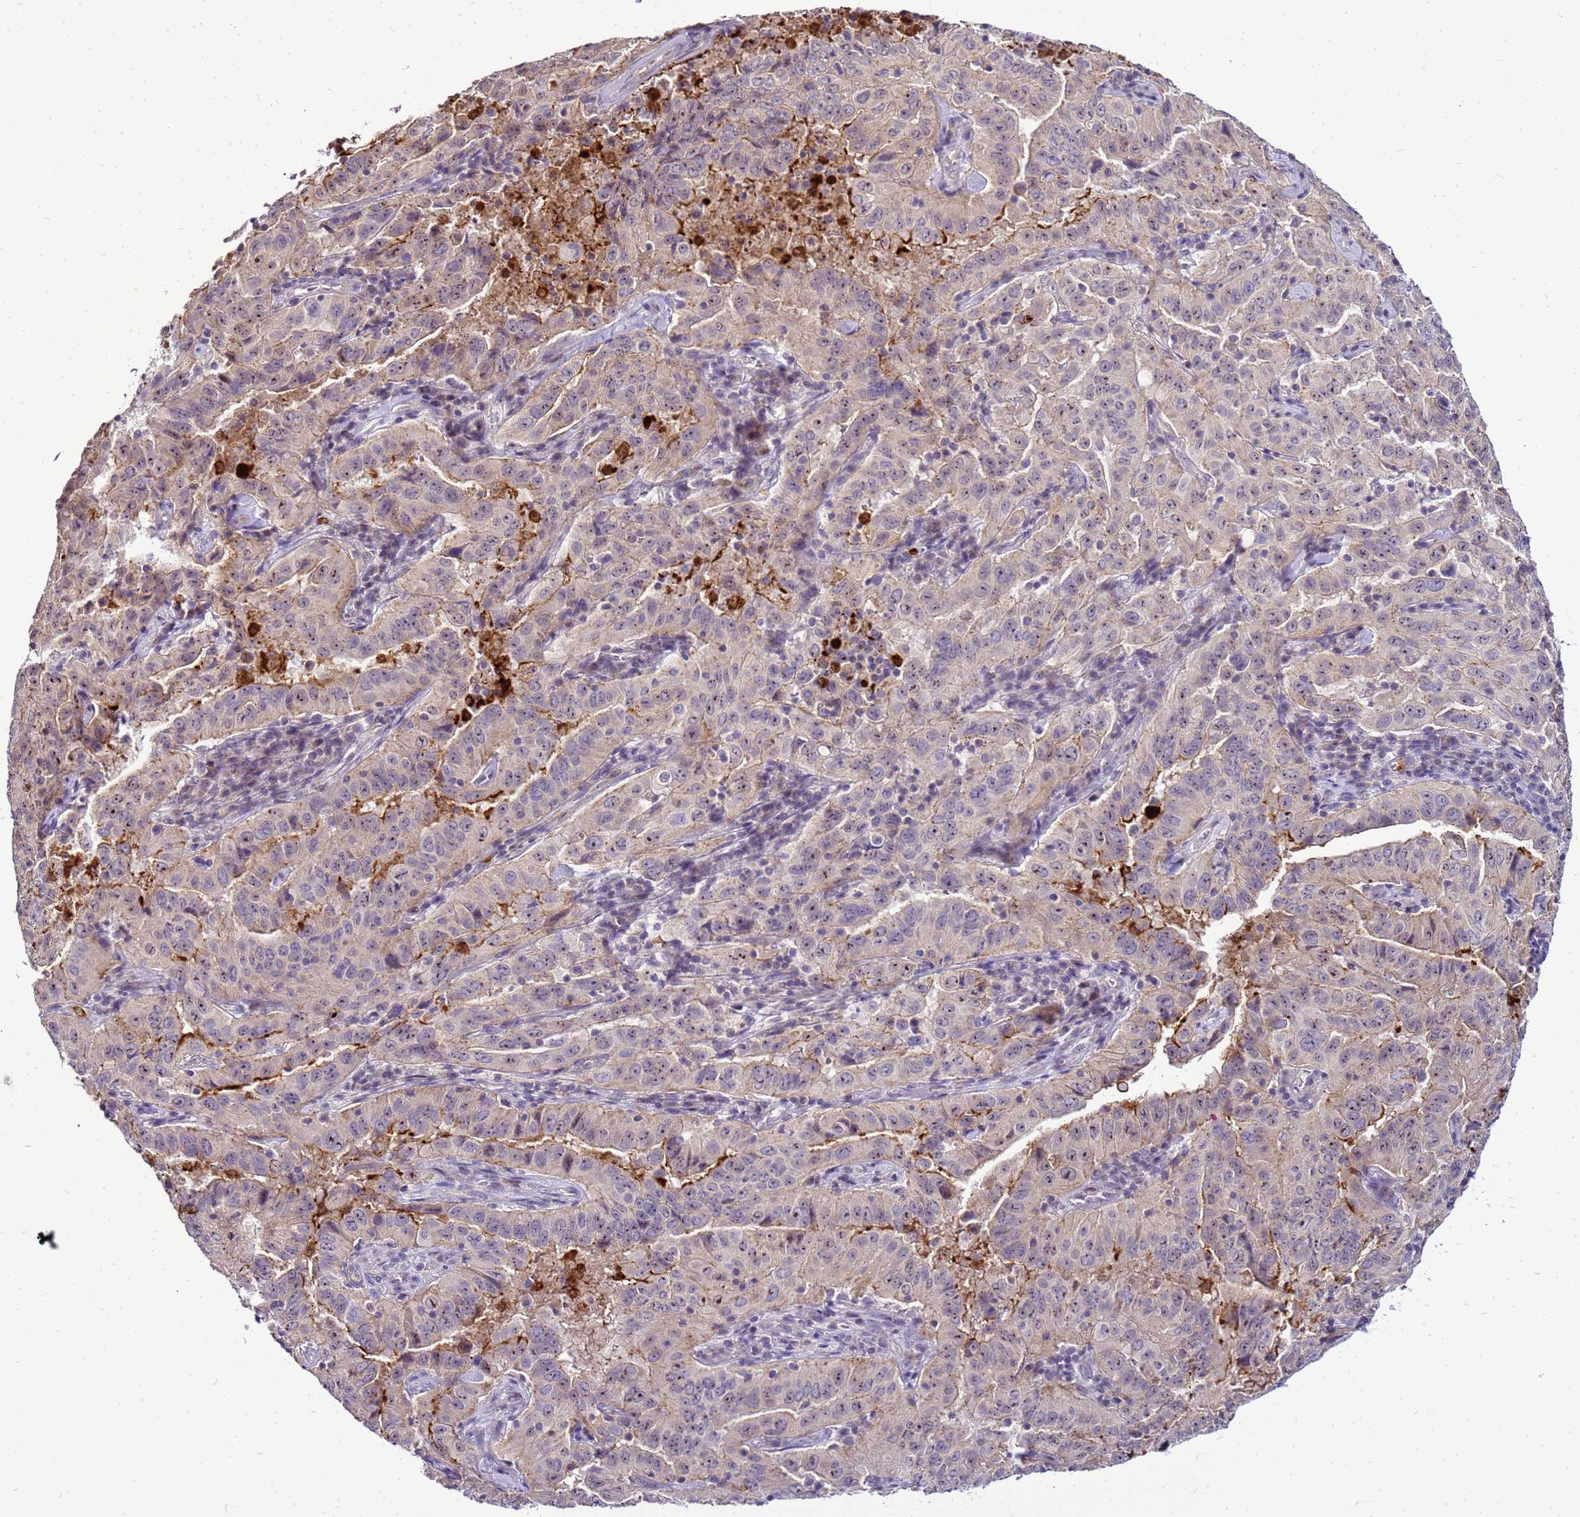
{"staining": {"intensity": "moderate", "quantity": "25%-75%", "location": "nuclear"}, "tissue": "pancreatic cancer", "cell_type": "Tumor cells", "image_type": "cancer", "snomed": [{"axis": "morphology", "description": "Adenocarcinoma, NOS"}, {"axis": "topography", "description": "Pancreas"}], "caption": "Tumor cells show moderate nuclear staining in about 25%-75% of cells in pancreatic cancer.", "gene": "VPS4B", "patient": {"sex": "male", "age": 63}}